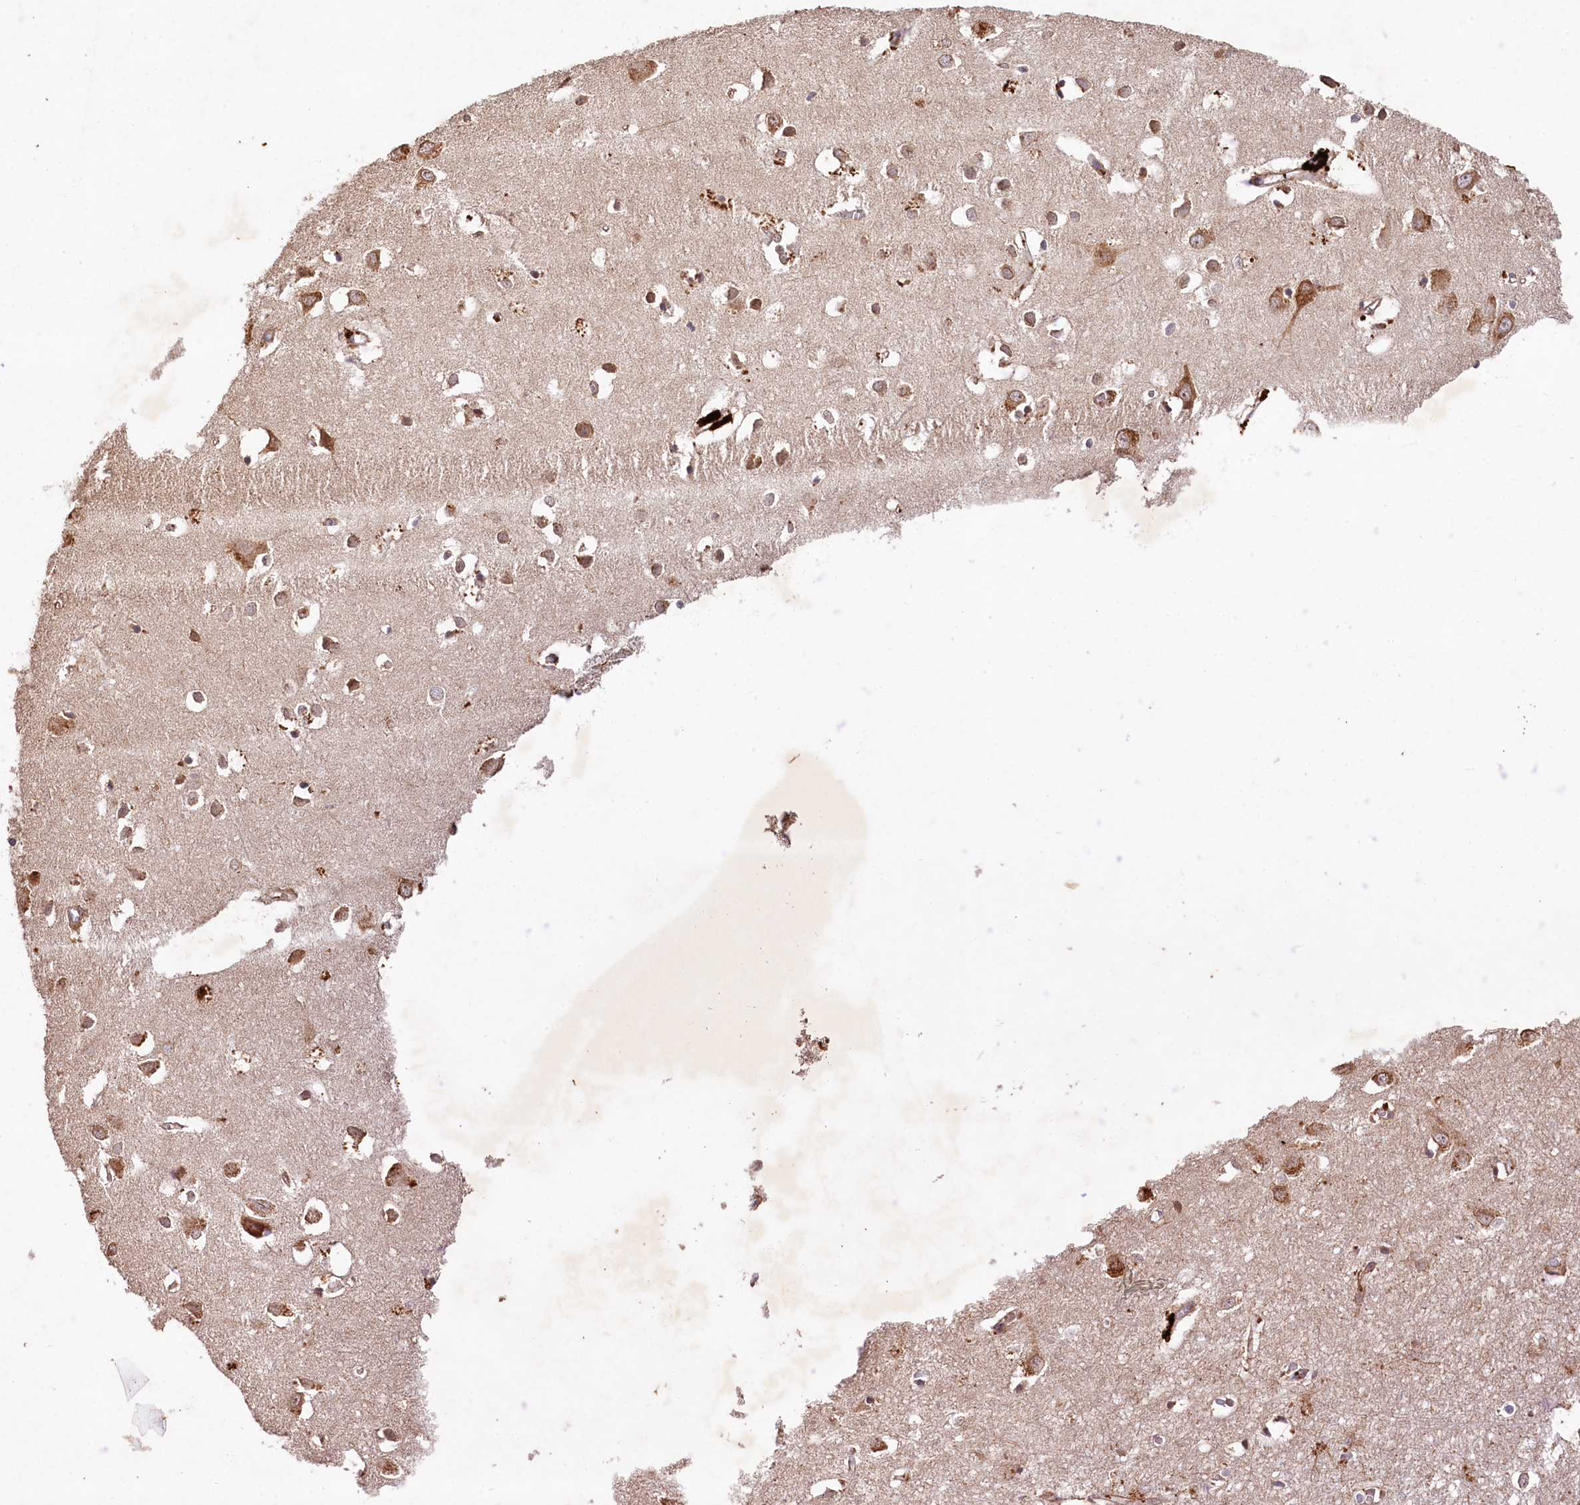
{"staining": {"intensity": "moderate", "quantity": ">75%", "location": "cytoplasmic/membranous"}, "tissue": "cerebral cortex", "cell_type": "Endothelial cells", "image_type": "normal", "snomed": [{"axis": "morphology", "description": "Normal tissue, NOS"}, {"axis": "topography", "description": "Cerebral cortex"}], "caption": "A high-resolution image shows IHC staining of normal cerebral cortex, which exhibits moderate cytoplasmic/membranous staining in about >75% of endothelial cells.", "gene": "MCF2L2", "patient": {"sex": "female", "age": 64}}